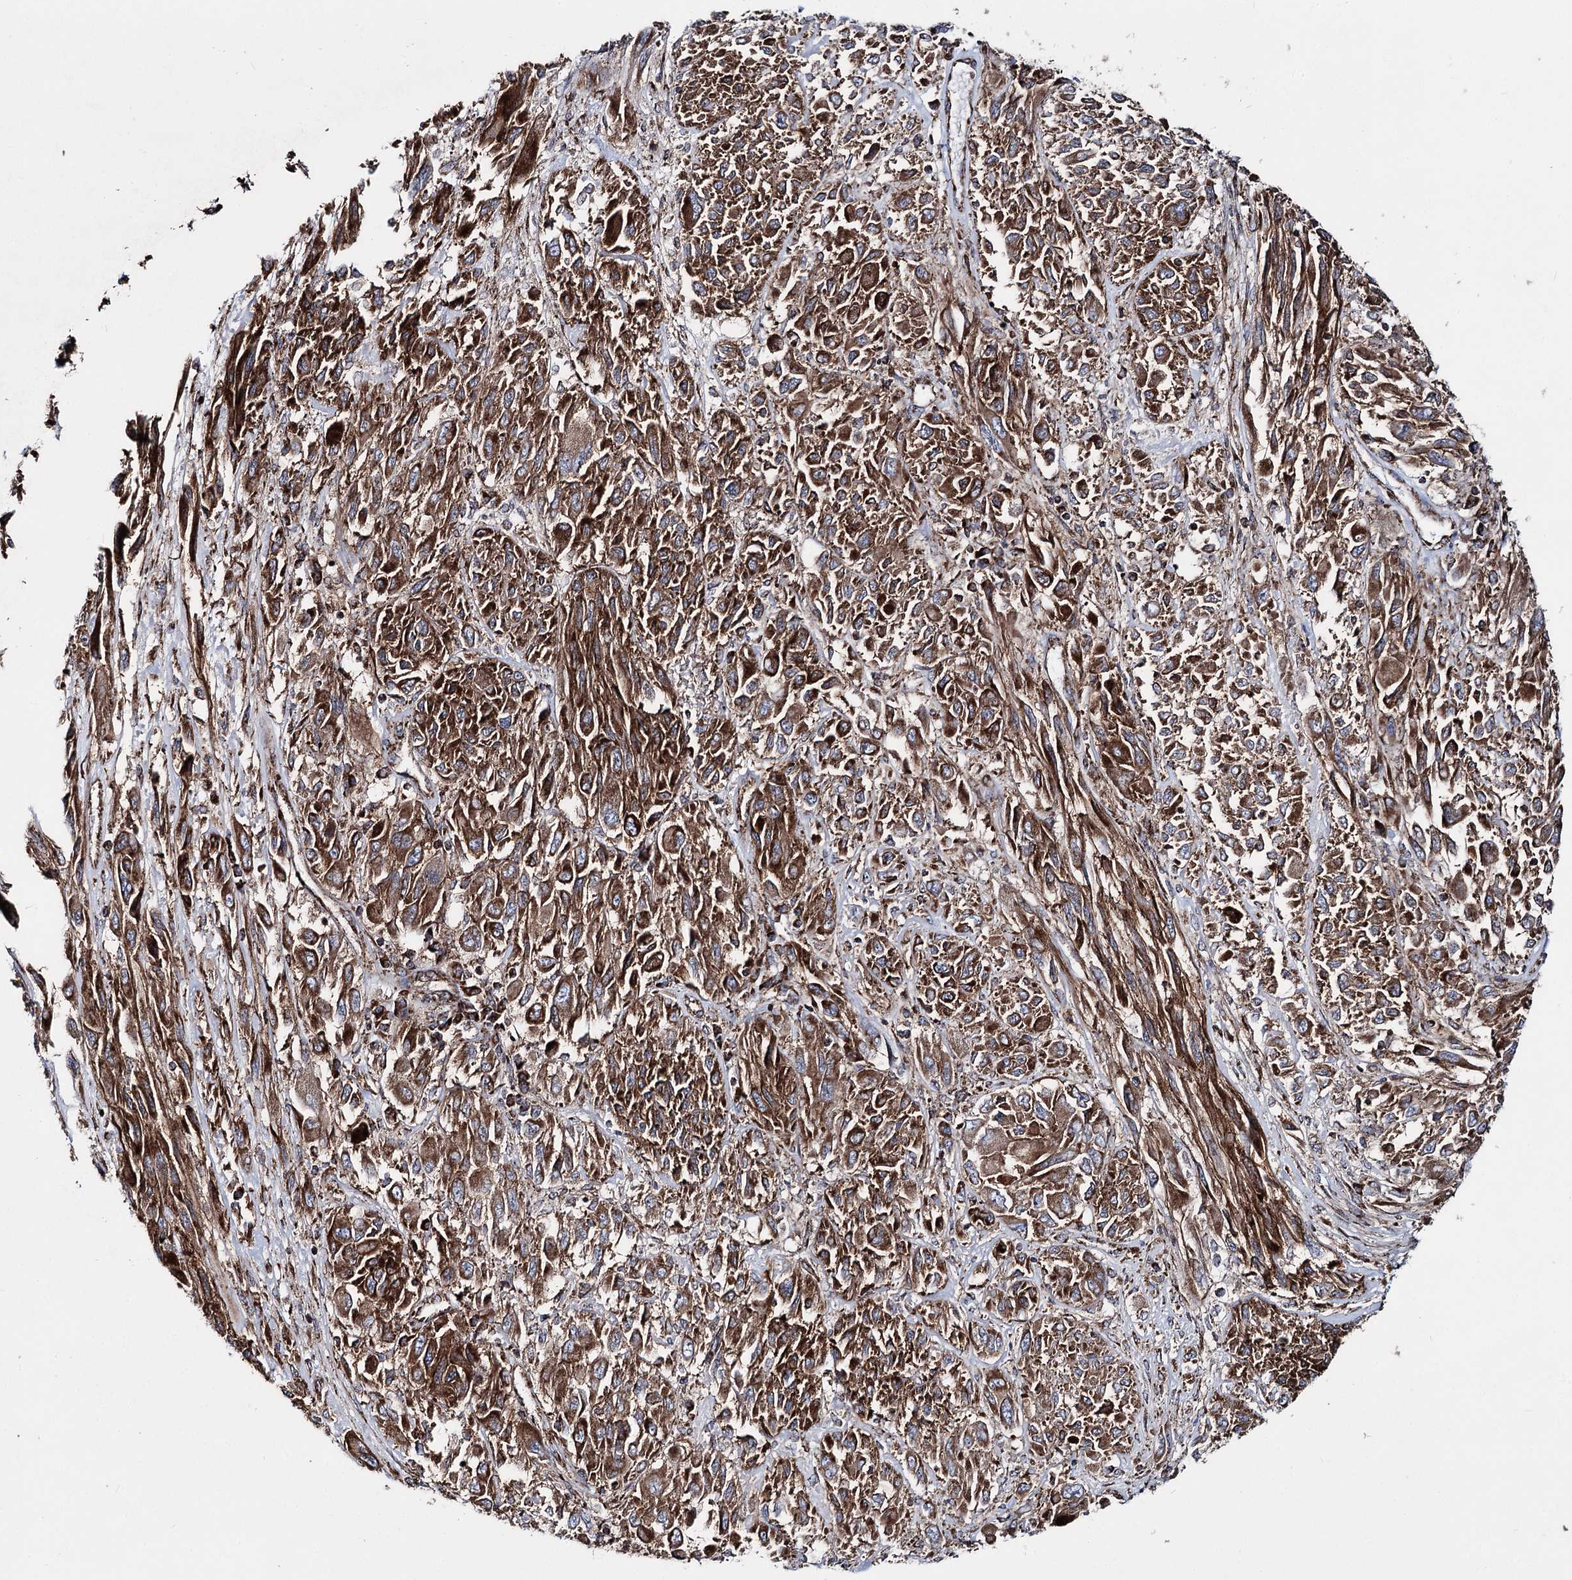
{"staining": {"intensity": "strong", "quantity": ">75%", "location": "cytoplasmic/membranous"}, "tissue": "melanoma", "cell_type": "Tumor cells", "image_type": "cancer", "snomed": [{"axis": "morphology", "description": "Malignant melanoma, NOS"}, {"axis": "topography", "description": "Skin"}], "caption": "Protein staining demonstrates strong cytoplasmic/membranous positivity in about >75% of tumor cells in malignant melanoma.", "gene": "MSANTD2", "patient": {"sex": "female", "age": 91}}